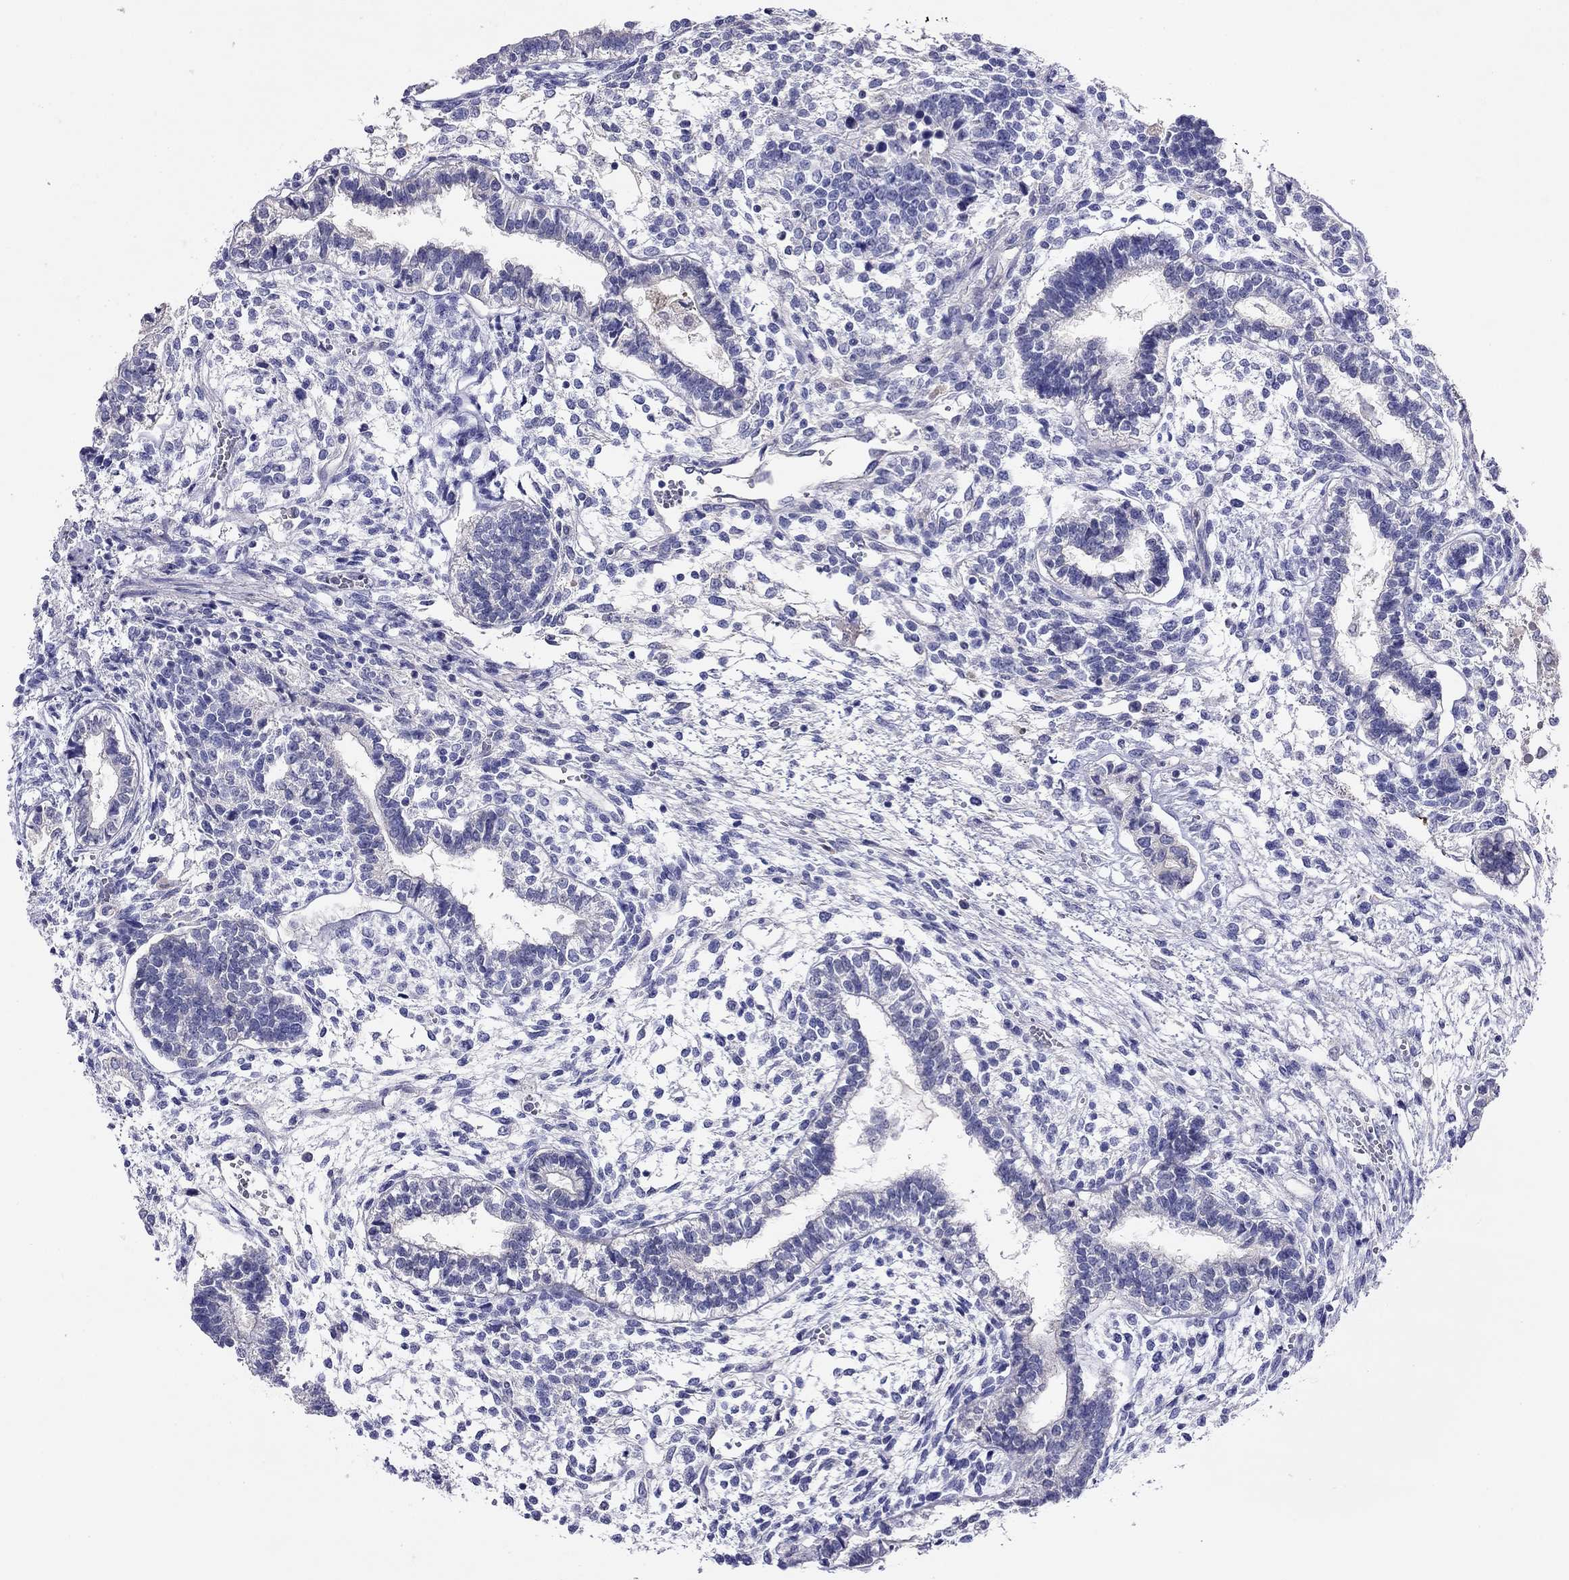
{"staining": {"intensity": "negative", "quantity": "none", "location": "none"}, "tissue": "testis cancer", "cell_type": "Tumor cells", "image_type": "cancer", "snomed": [{"axis": "morphology", "description": "Carcinoma, Embryonal, NOS"}, {"axis": "topography", "description": "Testis"}], "caption": "The photomicrograph displays no staining of tumor cells in testis cancer (embryonal carcinoma). (Stains: DAB (3,3'-diaminobenzidine) IHC with hematoxylin counter stain, Microscopy: brightfield microscopy at high magnification).", "gene": "CAPNS2", "patient": {"sex": "male", "age": 37}}